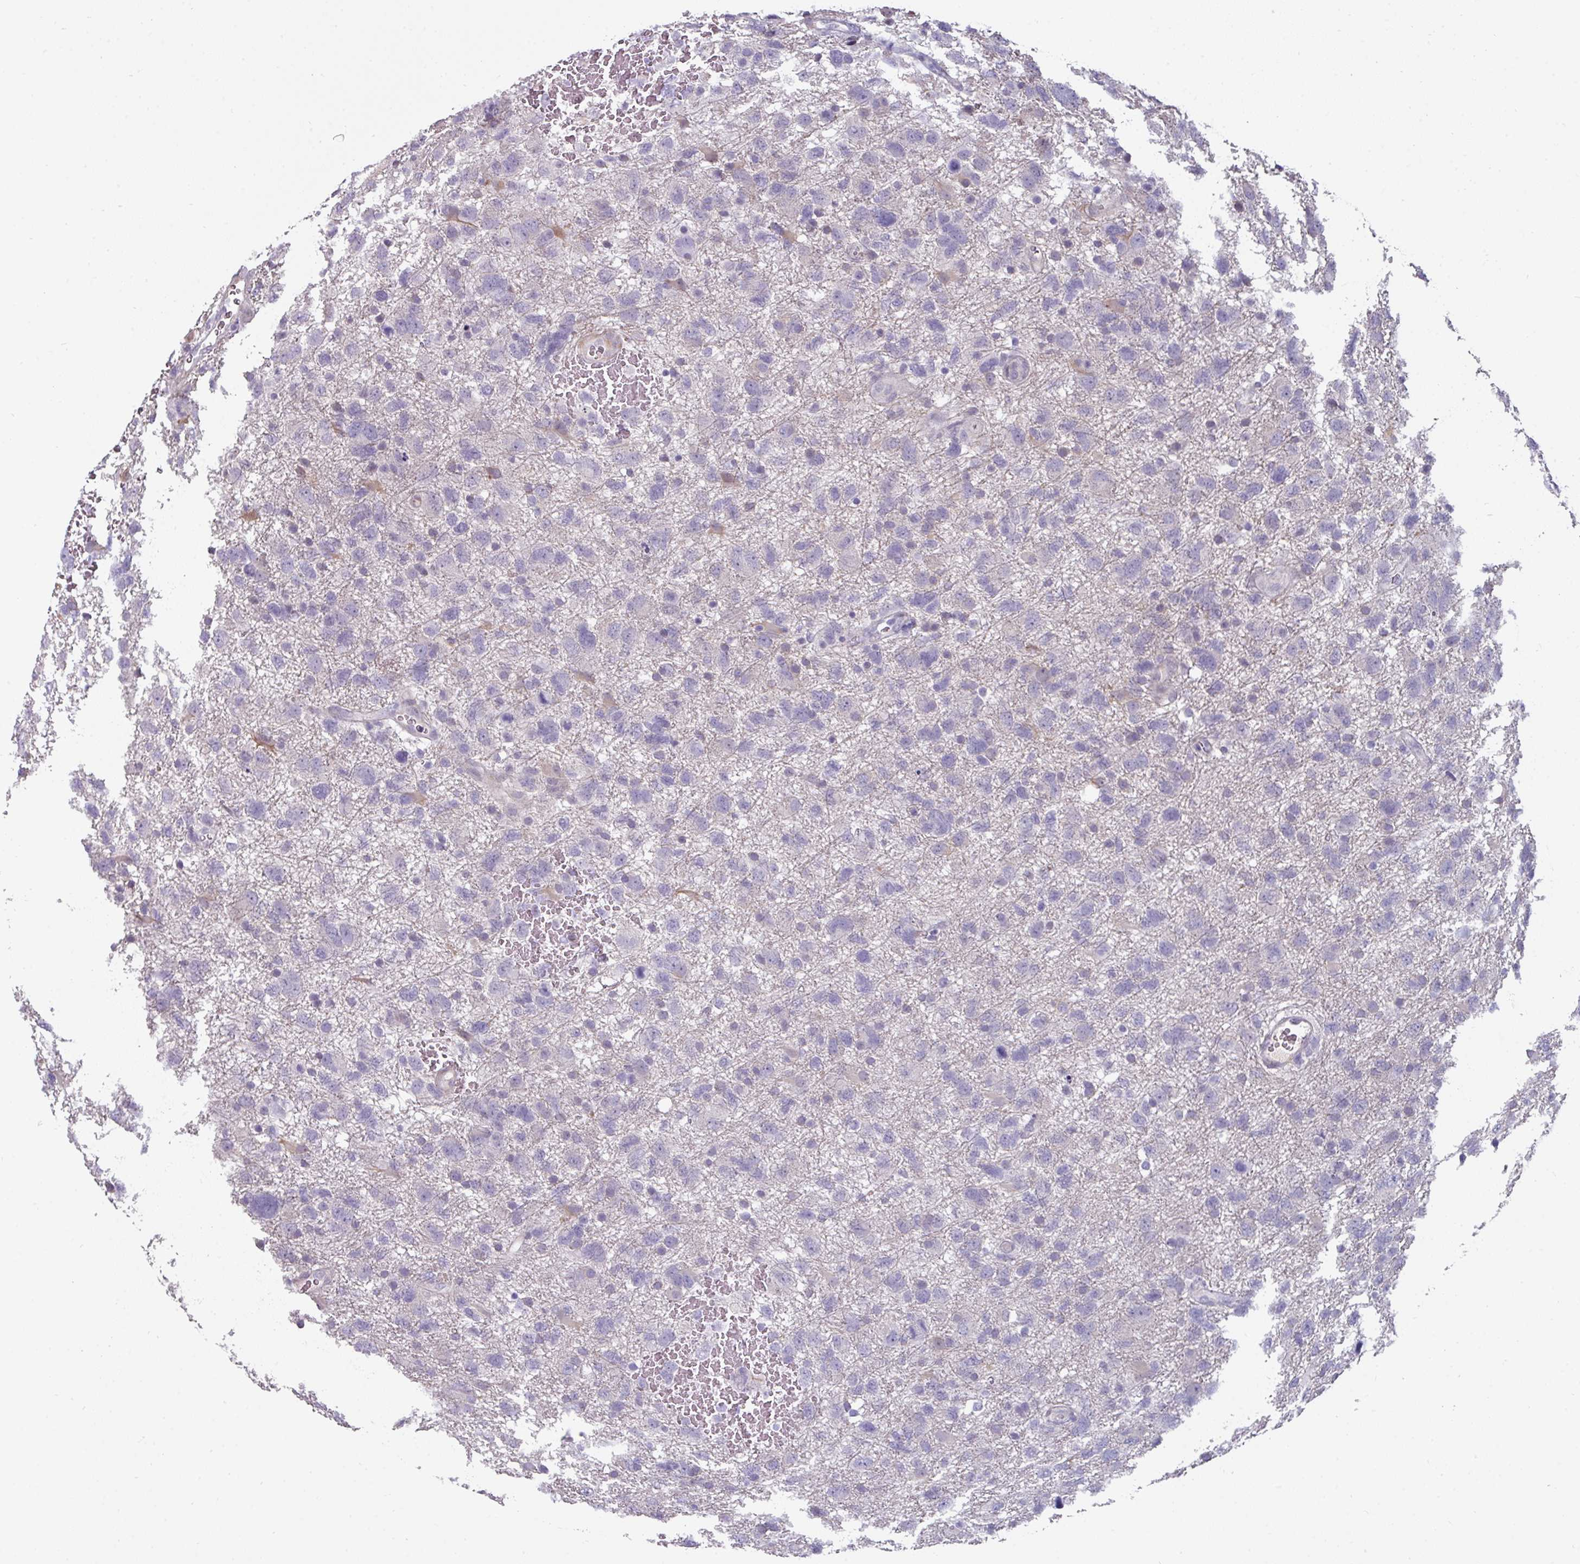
{"staining": {"intensity": "negative", "quantity": "none", "location": "none"}, "tissue": "glioma", "cell_type": "Tumor cells", "image_type": "cancer", "snomed": [{"axis": "morphology", "description": "Glioma, malignant, High grade"}, {"axis": "topography", "description": "Brain"}], "caption": "Protein analysis of glioma displays no significant staining in tumor cells.", "gene": "EYA3", "patient": {"sex": "male", "age": 61}}